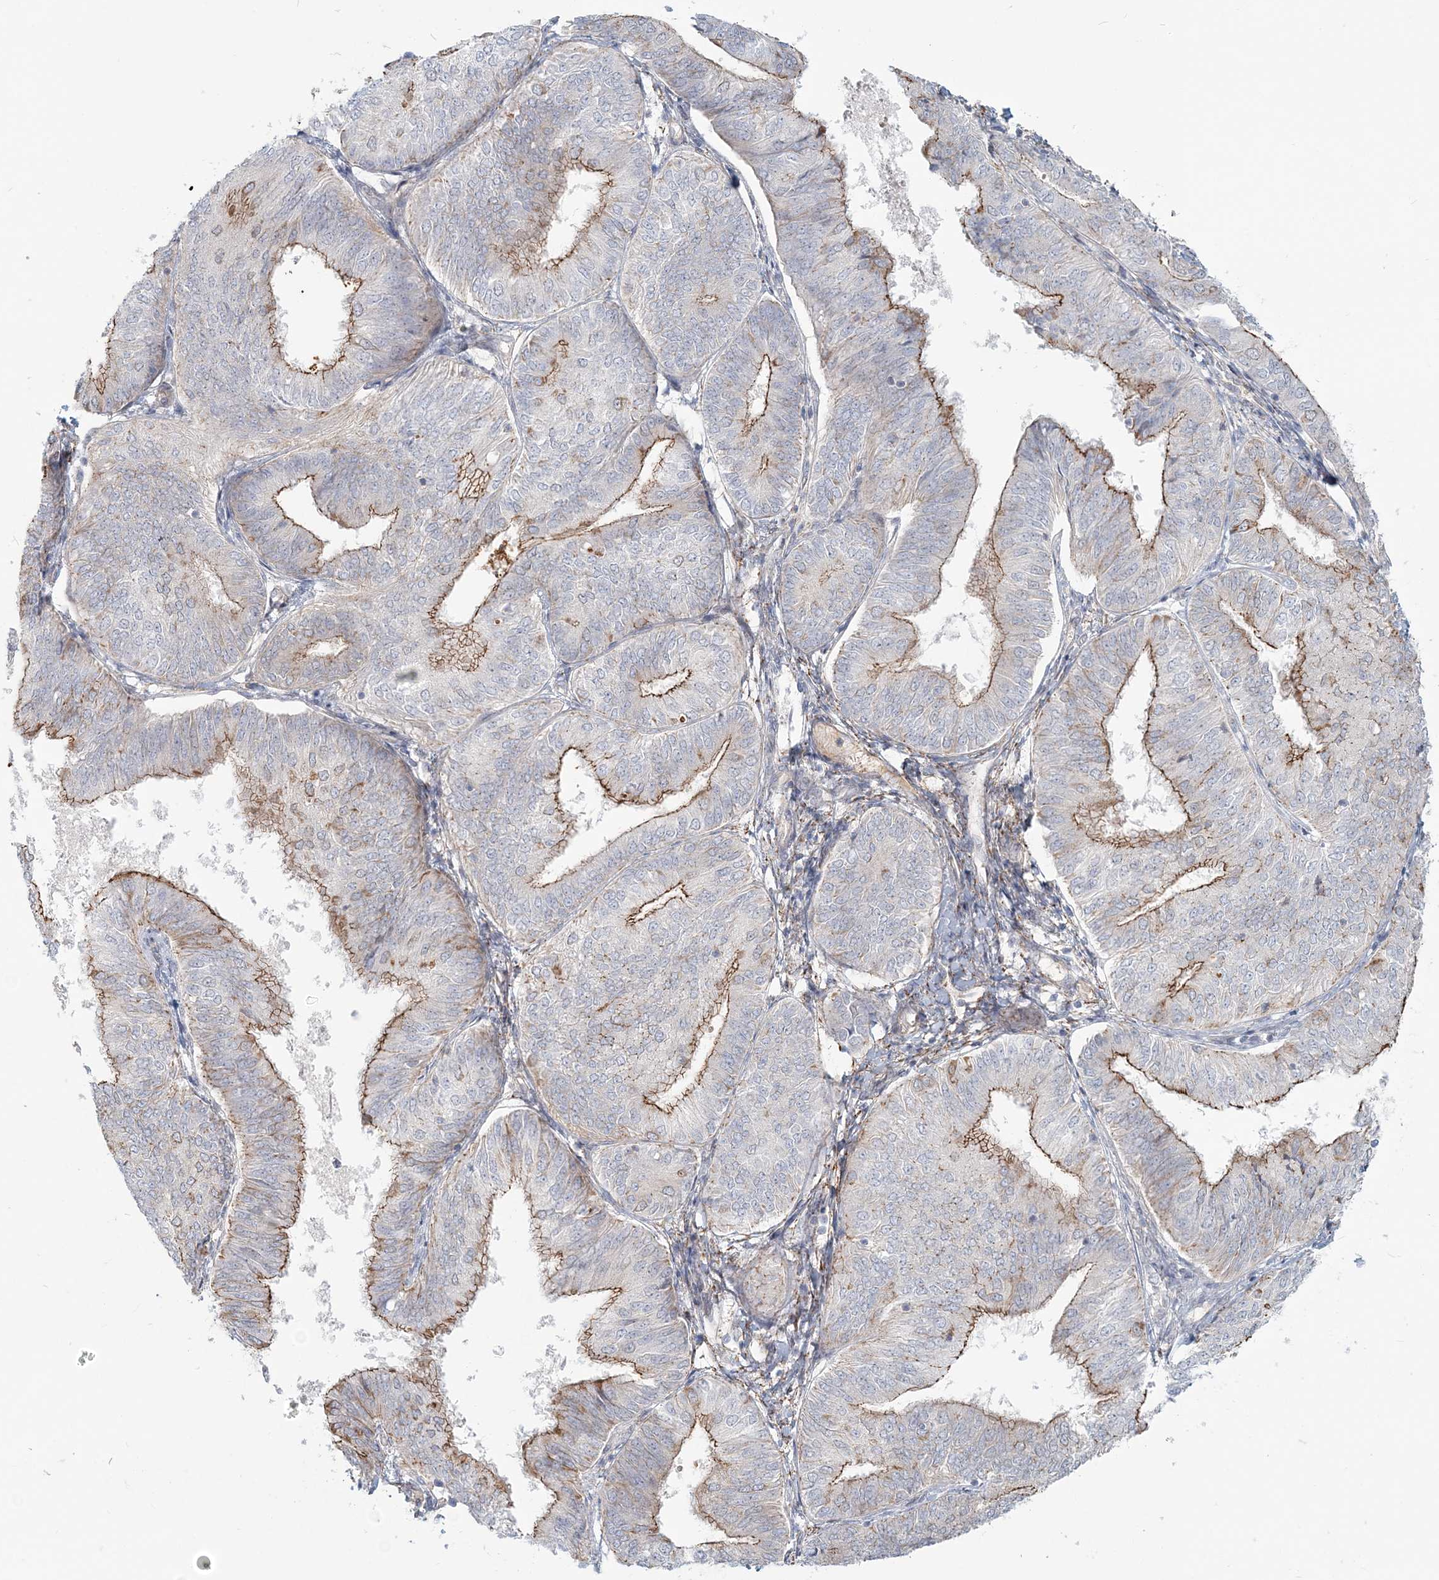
{"staining": {"intensity": "strong", "quantity": "25%-75%", "location": "cytoplasmic/membranous"}, "tissue": "endometrial cancer", "cell_type": "Tumor cells", "image_type": "cancer", "snomed": [{"axis": "morphology", "description": "Adenocarcinoma, NOS"}, {"axis": "topography", "description": "Endometrium"}], "caption": "The immunohistochemical stain highlights strong cytoplasmic/membranous expression in tumor cells of adenocarcinoma (endometrial) tissue.", "gene": "SH3PXD2A", "patient": {"sex": "female", "age": 58}}